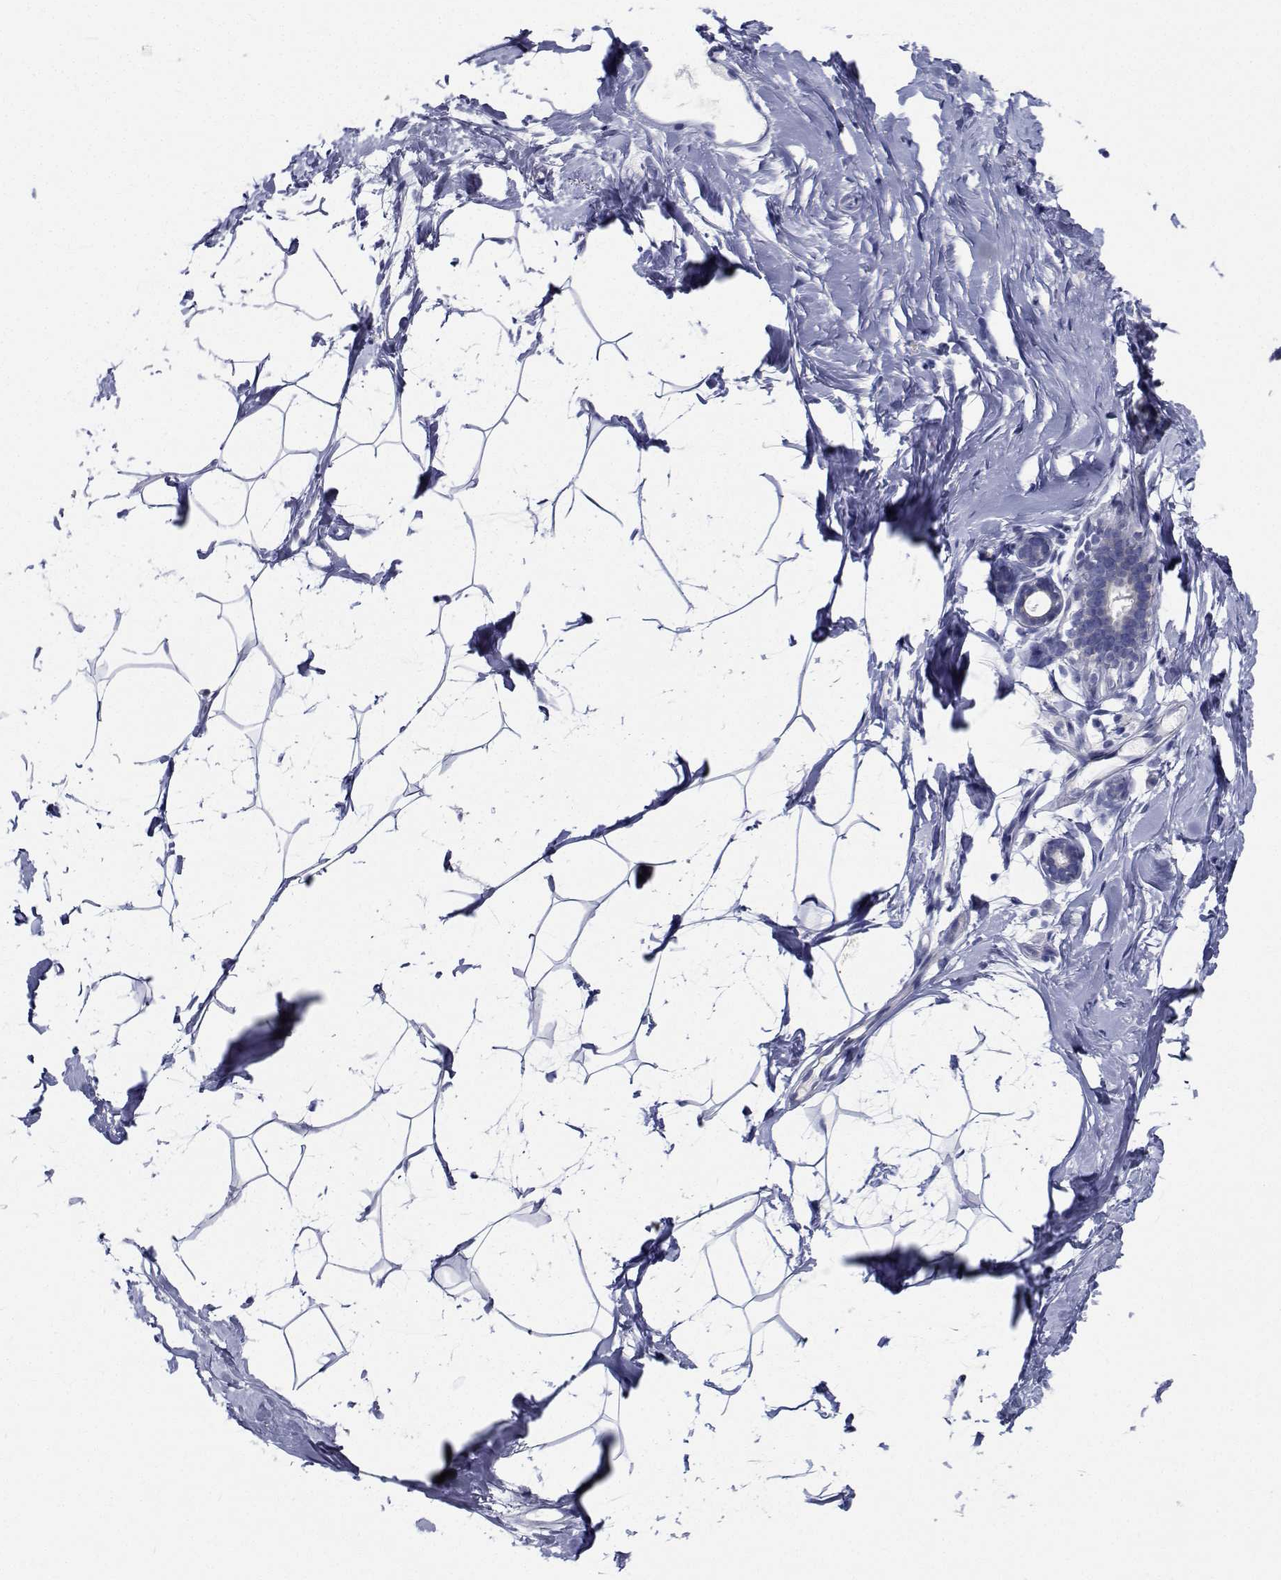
{"staining": {"intensity": "negative", "quantity": "none", "location": "none"}, "tissue": "breast", "cell_type": "Adipocytes", "image_type": "normal", "snomed": [{"axis": "morphology", "description": "Normal tissue, NOS"}, {"axis": "topography", "description": "Breast"}], "caption": "A high-resolution histopathology image shows immunohistochemistry staining of normal breast, which demonstrates no significant positivity in adipocytes.", "gene": "CDHR3", "patient": {"sex": "female", "age": 32}}